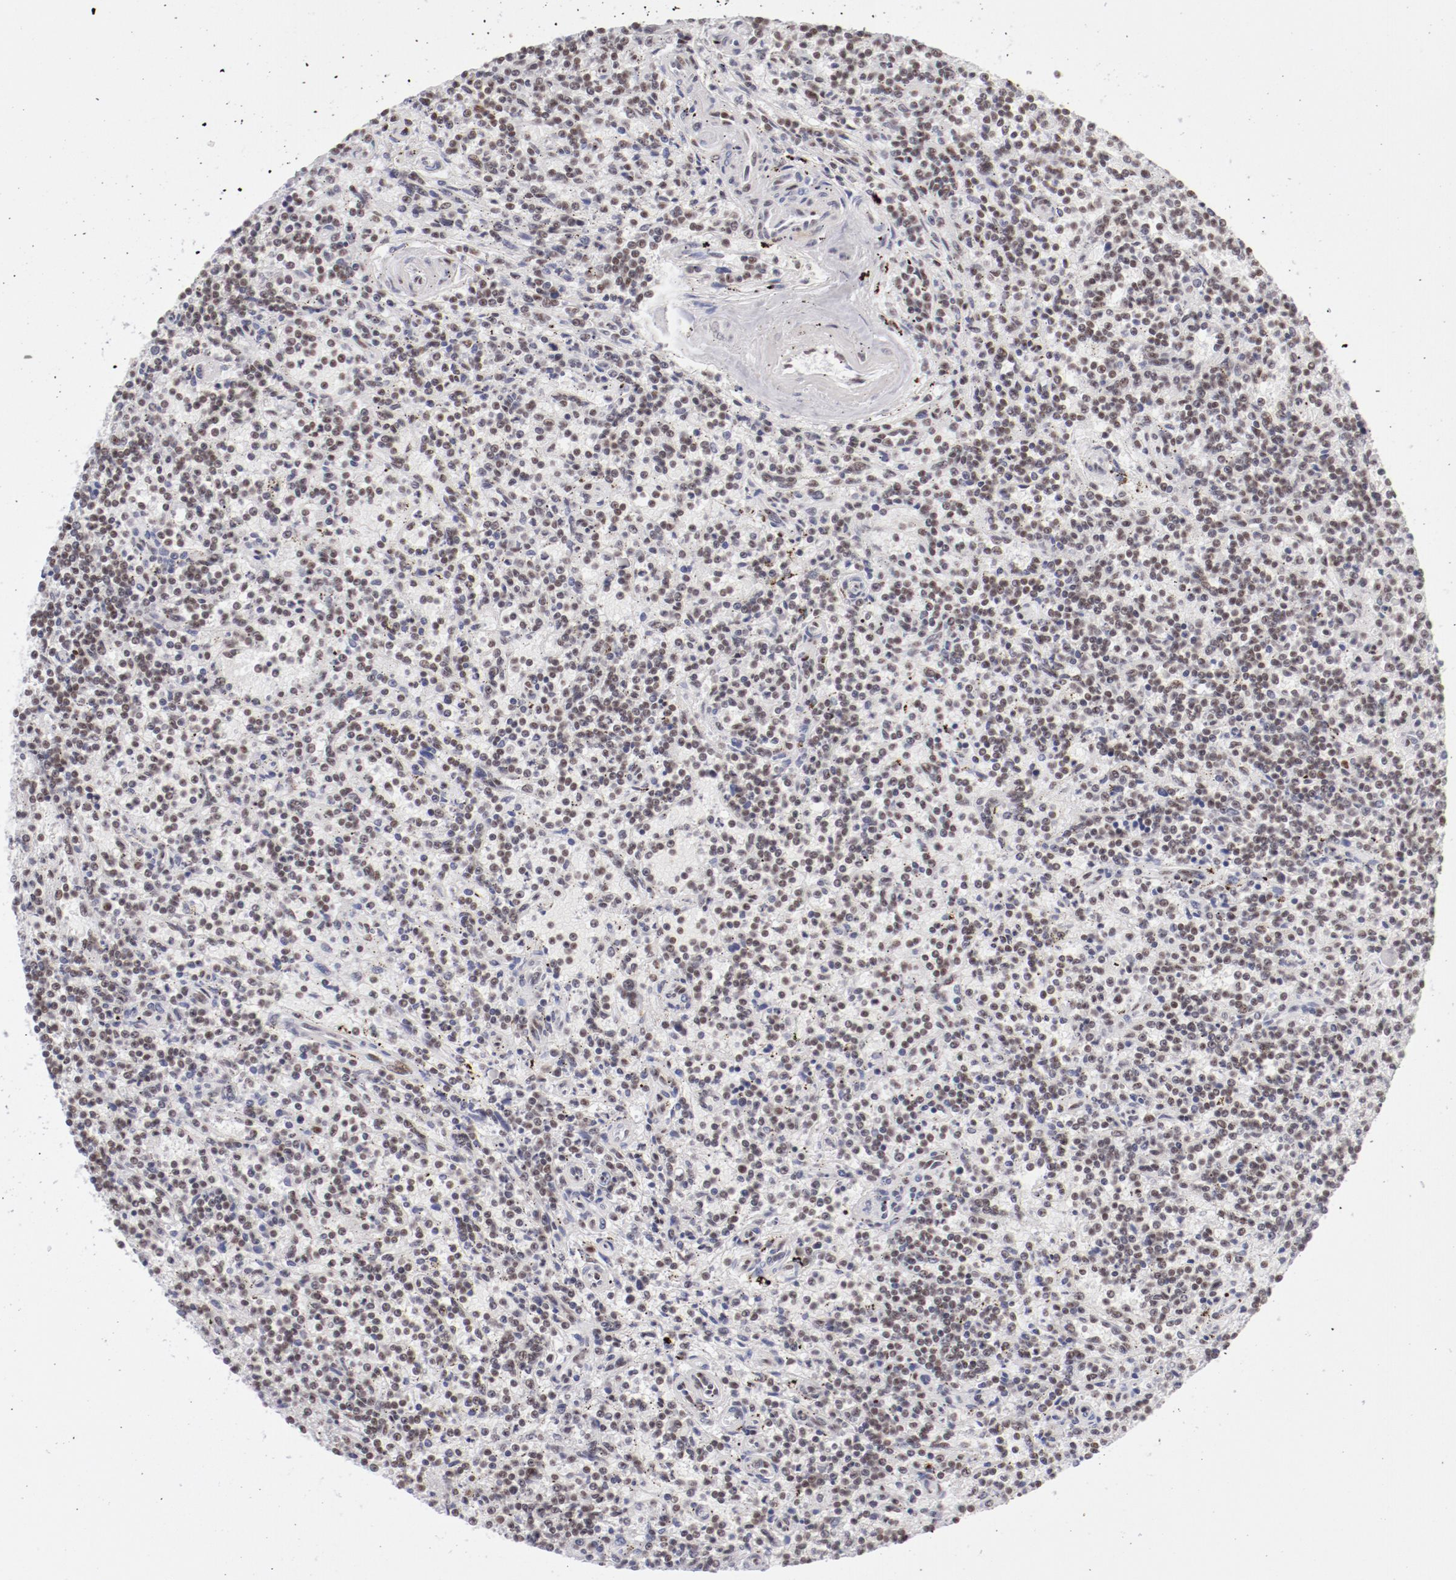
{"staining": {"intensity": "weak", "quantity": "25%-75%", "location": "nuclear"}, "tissue": "lymphoma", "cell_type": "Tumor cells", "image_type": "cancer", "snomed": [{"axis": "morphology", "description": "Malignant lymphoma, non-Hodgkin's type, Low grade"}, {"axis": "topography", "description": "Spleen"}], "caption": "Immunohistochemistry (IHC) (DAB (3,3'-diaminobenzidine)) staining of lymphoma demonstrates weak nuclear protein staining in about 25%-75% of tumor cells.", "gene": "TFAP4", "patient": {"sex": "male", "age": 73}}